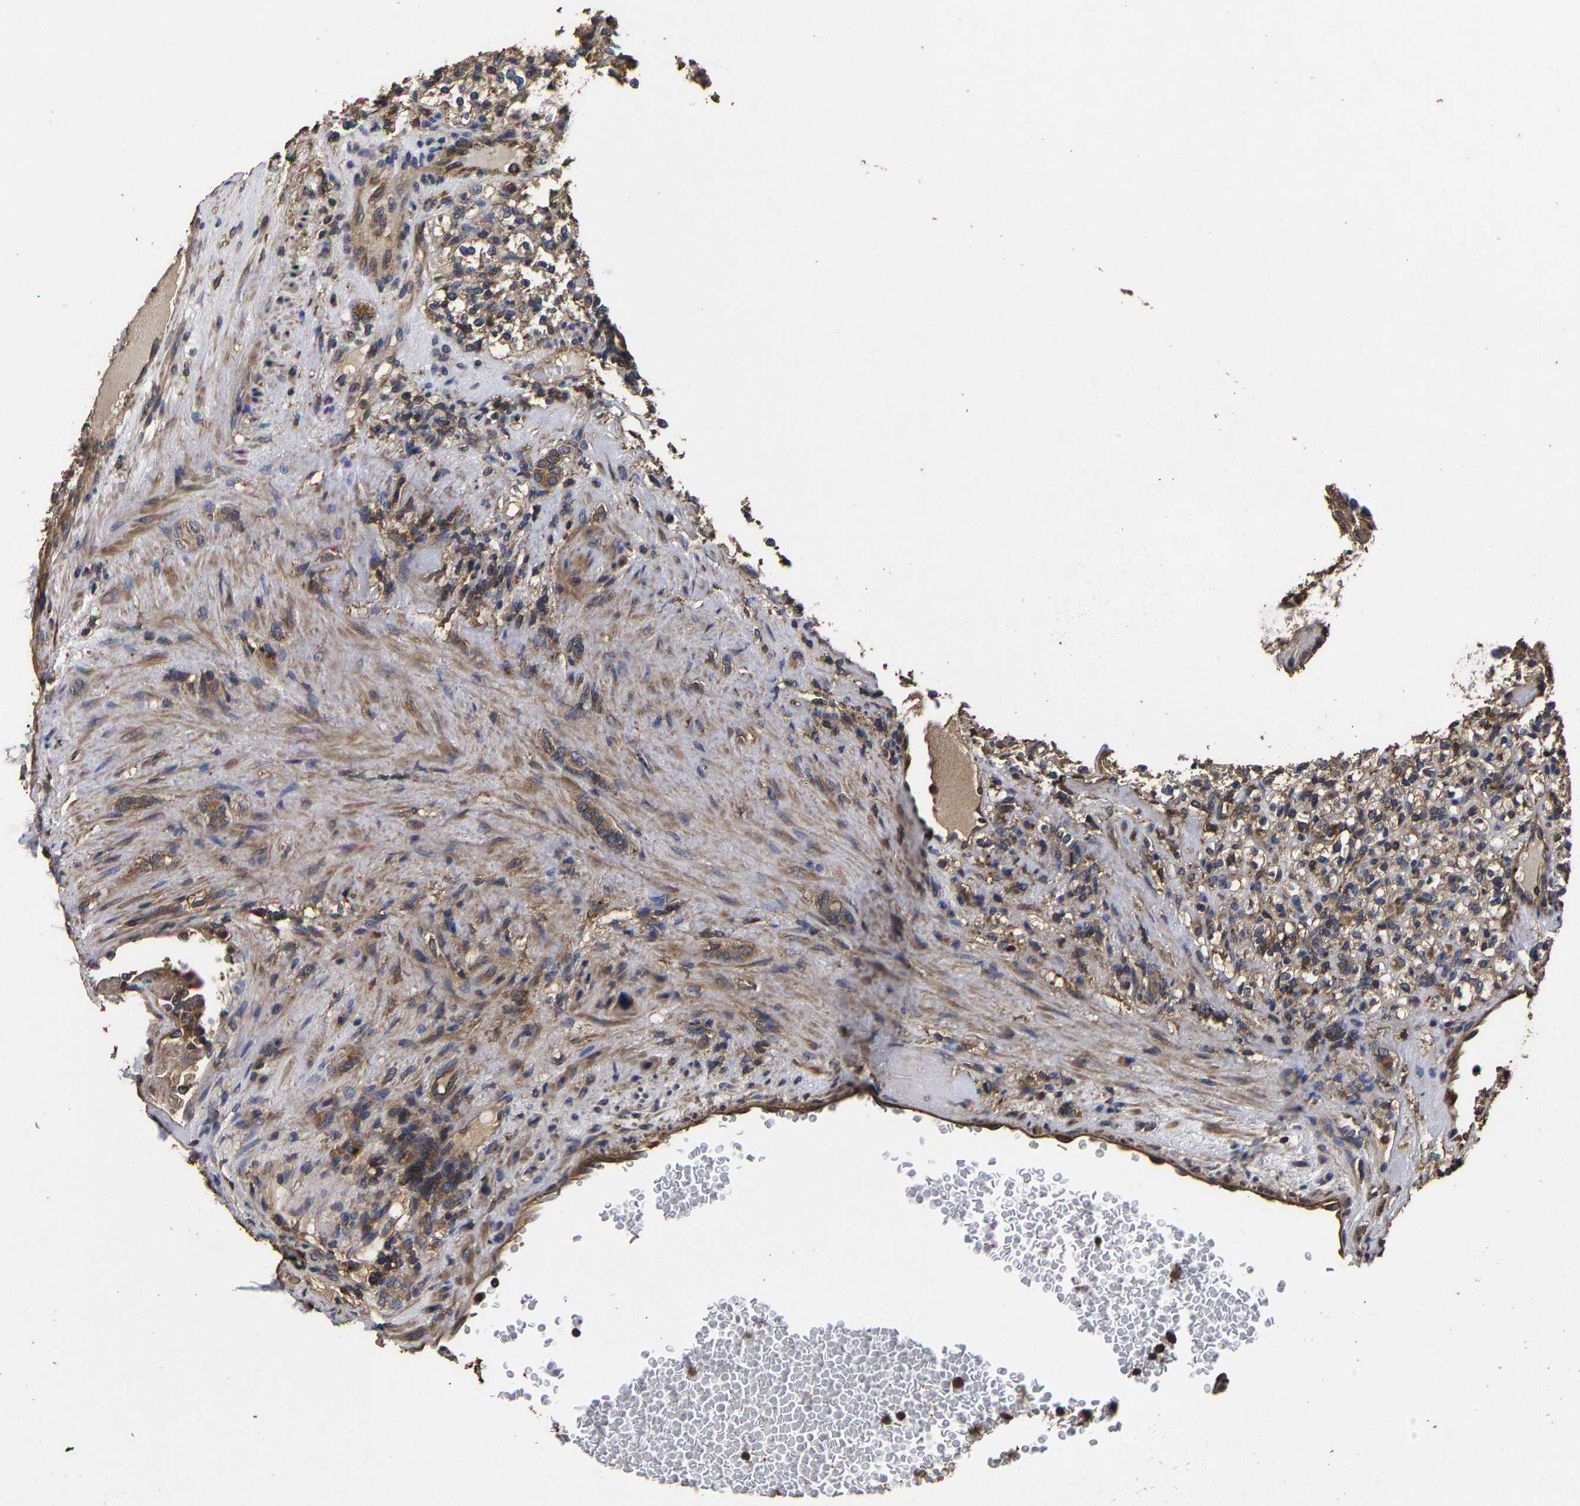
{"staining": {"intensity": "moderate", "quantity": ">75%", "location": "cytoplasmic/membranous"}, "tissue": "renal cancer", "cell_type": "Tumor cells", "image_type": "cancer", "snomed": [{"axis": "morphology", "description": "Normal tissue, NOS"}, {"axis": "morphology", "description": "Adenocarcinoma, NOS"}, {"axis": "topography", "description": "Kidney"}], "caption": "A histopathology image of human renal cancer (adenocarcinoma) stained for a protein demonstrates moderate cytoplasmic/membranous brown staining in tumor cells.", "gene": "ITCH", "patient": {"sex": "female", "age": 72}}